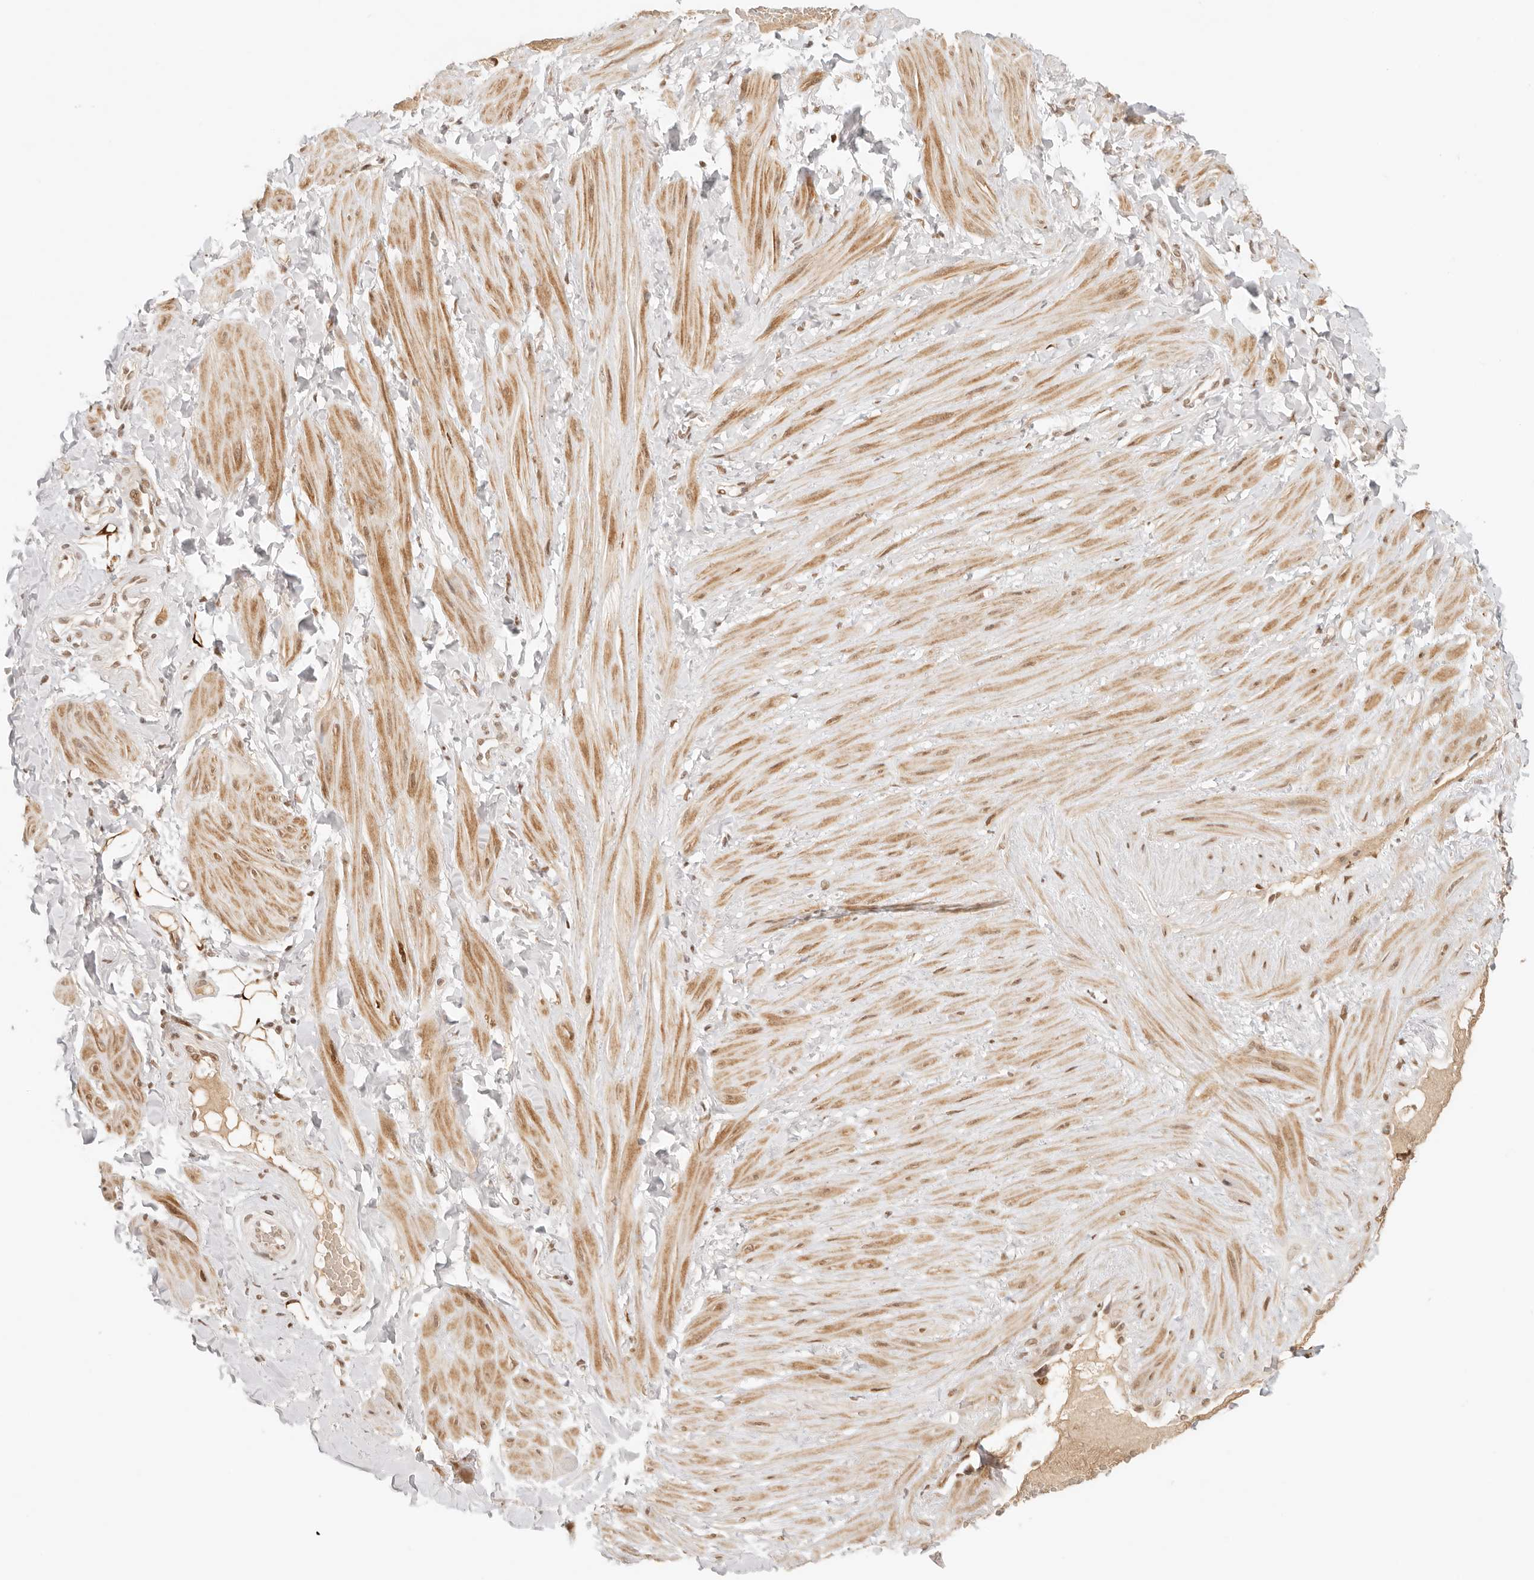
{"staining": {"intensity": "moderate", "quantity": ">75%", "location": "cytoplasmic/membranous"}, "tissue": "adipose tissue", "cell_type": "Adipocytes", "image_type": "normal", "snomed": [{"axis": "morphology", "description": "Normal tissue, NOS"}, {"axis": "topography", "description": "Adipose tissue"}, {"axis": "topography", "description": "Vascular tissue"}, {"axis": "topography", "description": "Peripheral nerve tissue"}], "caption": "Immunohistochemical staining of normal human adipose tissue exhibits medium levels of moderate cytoplasmic/membranous staining in about >75% of adipocytes.", "gene": "HOXC5", "patient": {"sex": "male", "age": 25}}